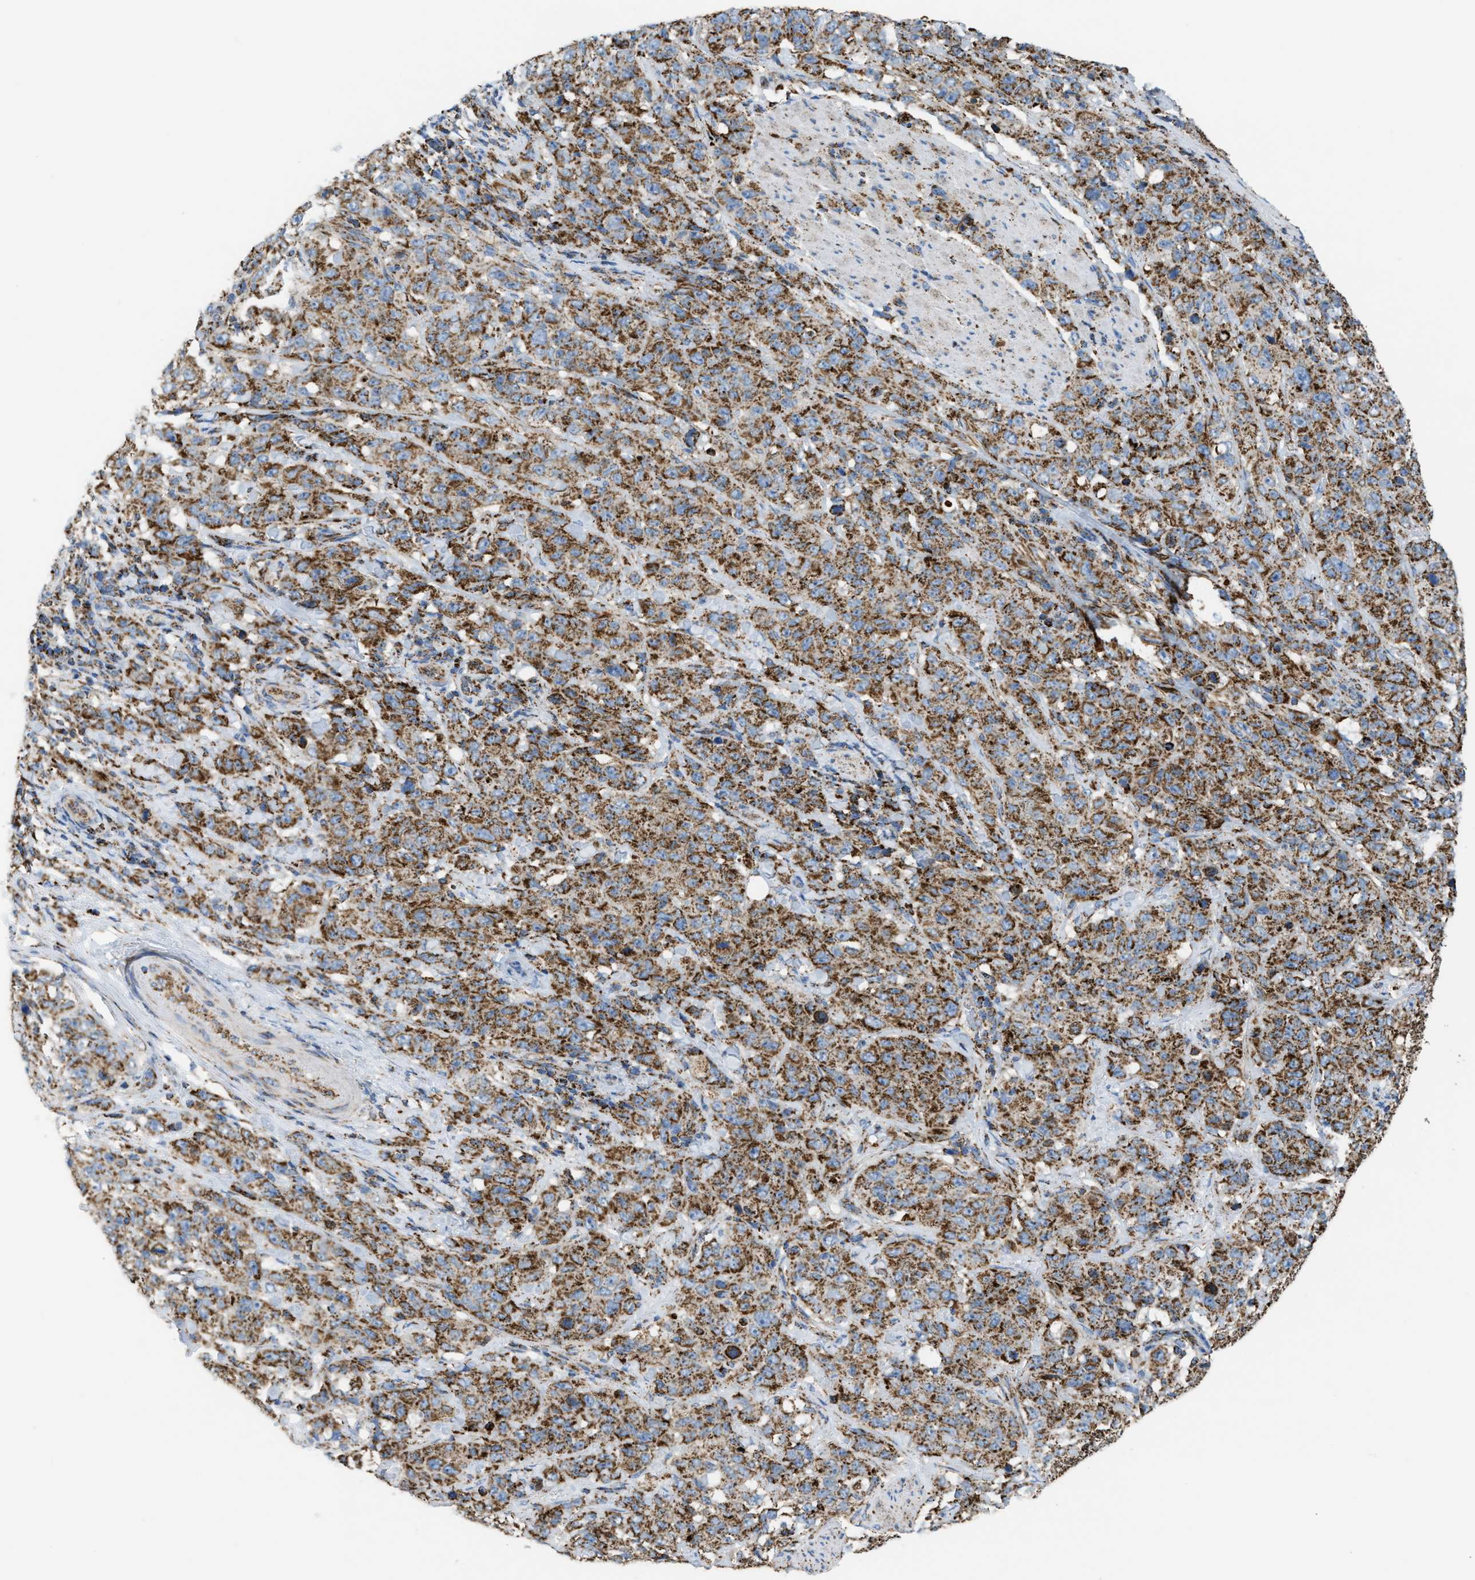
{"staining": {"intensity": "moderate", "quantity": ">75%", "location": "cytoplasmic/membranous"}, "tissue": "stomach cancer", "cell_type": "Tumor cells", "image_type": "cancer", "snomed": [{"axis": "morphology", "description": "Adenocarcinoma, NOS"}, {"axis": "topography", "description": "Stomach"}], "caption": "A brown stain labels moderate cytoplasmic/membranous staining of a protein in human stomach cancer (adenocarcinoma) tumor cells.", "gene": "ECHS1", "patient": {"sex": "male", "age": 48}}